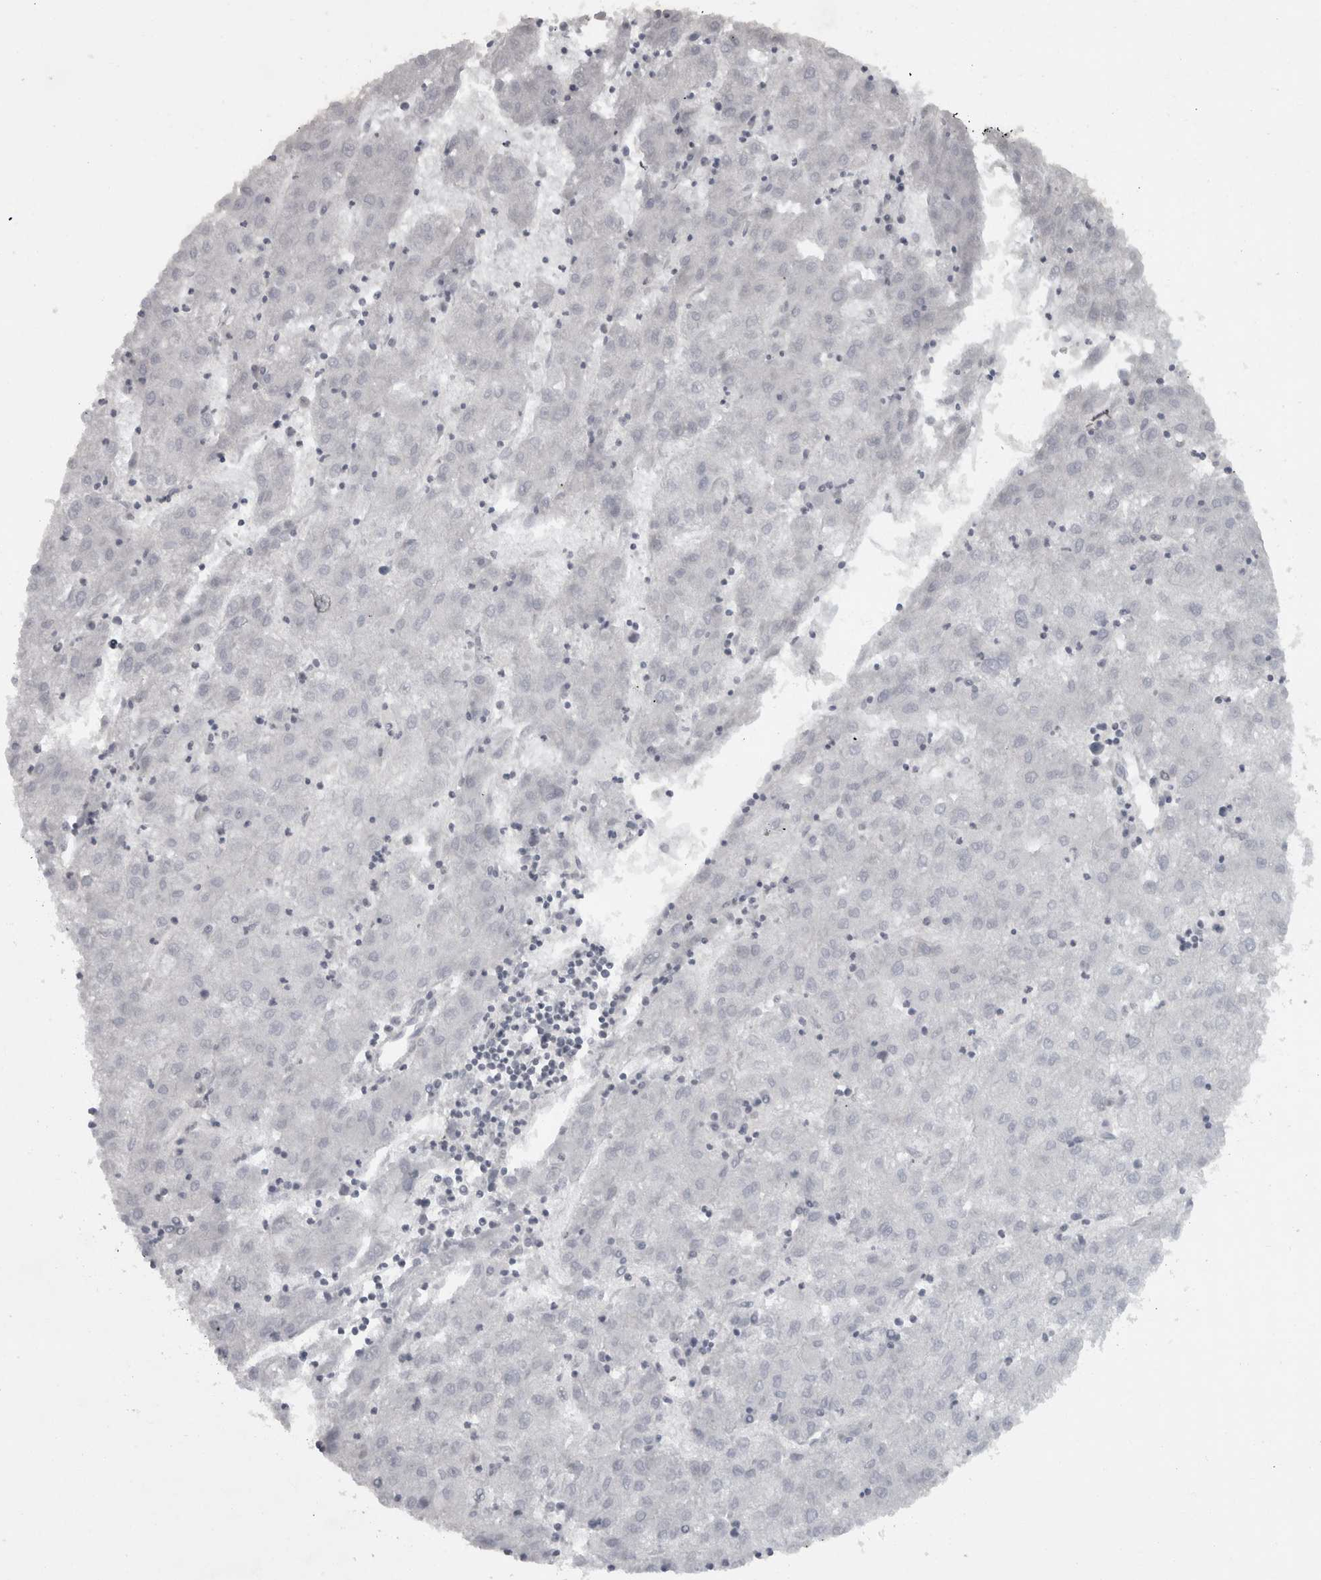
{"staining": {"intensity": "negative", "quantity": "none", "location": "none"}, "tissue": "liver cancer", "cell_type": "Tumor cells", "image_type": "cancer", "snomed": [{"axis": "morphology", "description": "Carcinoma, Hepatocellular, NOS"}, {"axis": "topography", "description": "Liver"}], "caption": "High power microscopy micrograph of an IHC micrograph of liver cancer (hepatocellular carcinoma), revealing no significant staining in tumor cells. (DAB immunohistochemistry with hematoxylin counter stain).", "gene": "PPP1R12B", "patient": {"sex": "male", "age": 72}}